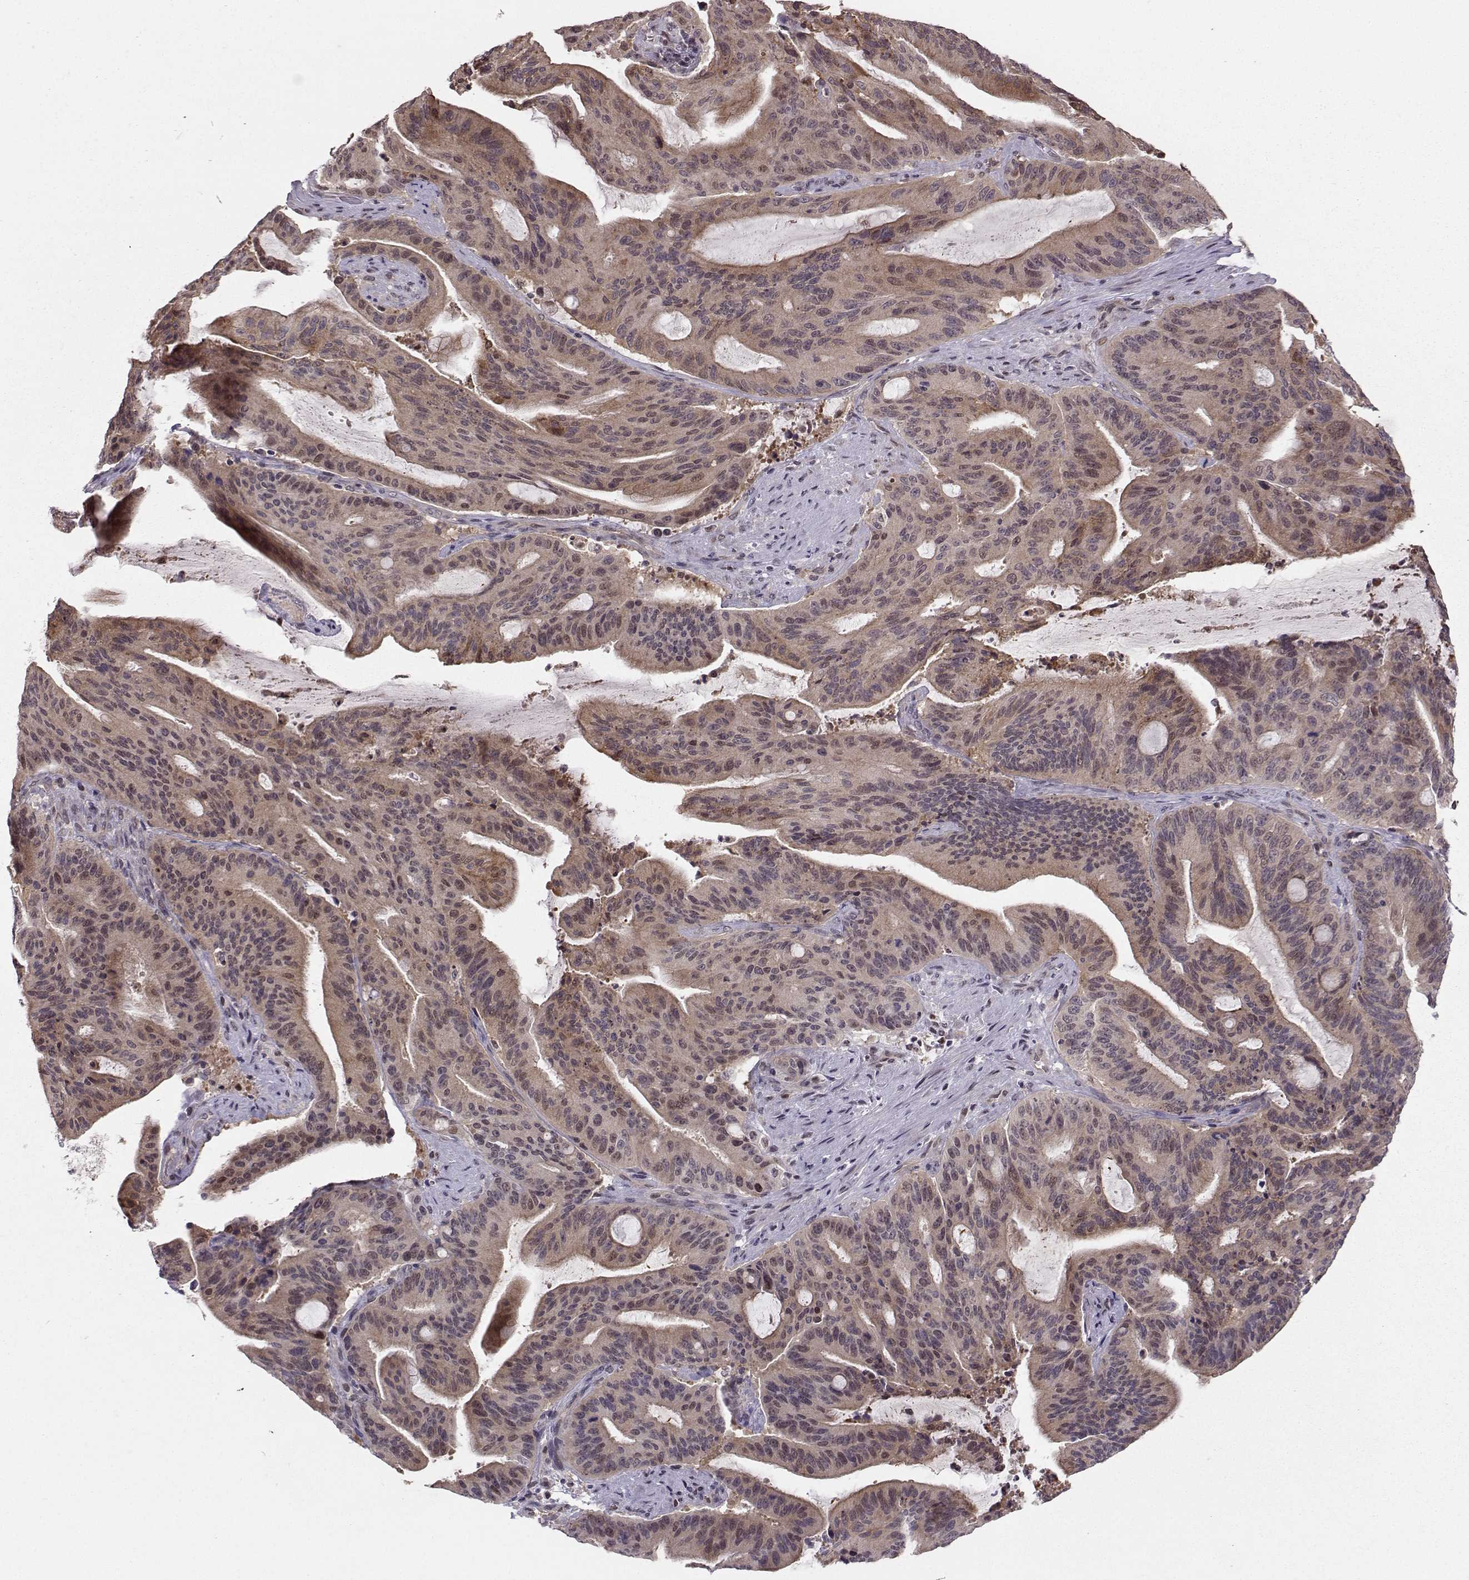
{"staining": {"intensity": "weak", "quantity": ">75%", "location": "cytoplasmic/membranous"}, "tissue": "liver cancer", "cell_type": "Tumor cells", "image_type": "cancer", "snomed": [{"axis": "morphology", "description": "Cholangiocarcinoma"}, {"axis": "topography", "description": "Liver"}], "caption": "The micrograph demonstrates immunohistochemical staining of liver cancer. There is weak cytoplasmic/membranous staining is seen in about >75% of tumor cells. (DAB IHC with brightfield microscopy, high magnification).", "gene": "PKP2", "patient": {"sex": "female", "age": 73}}